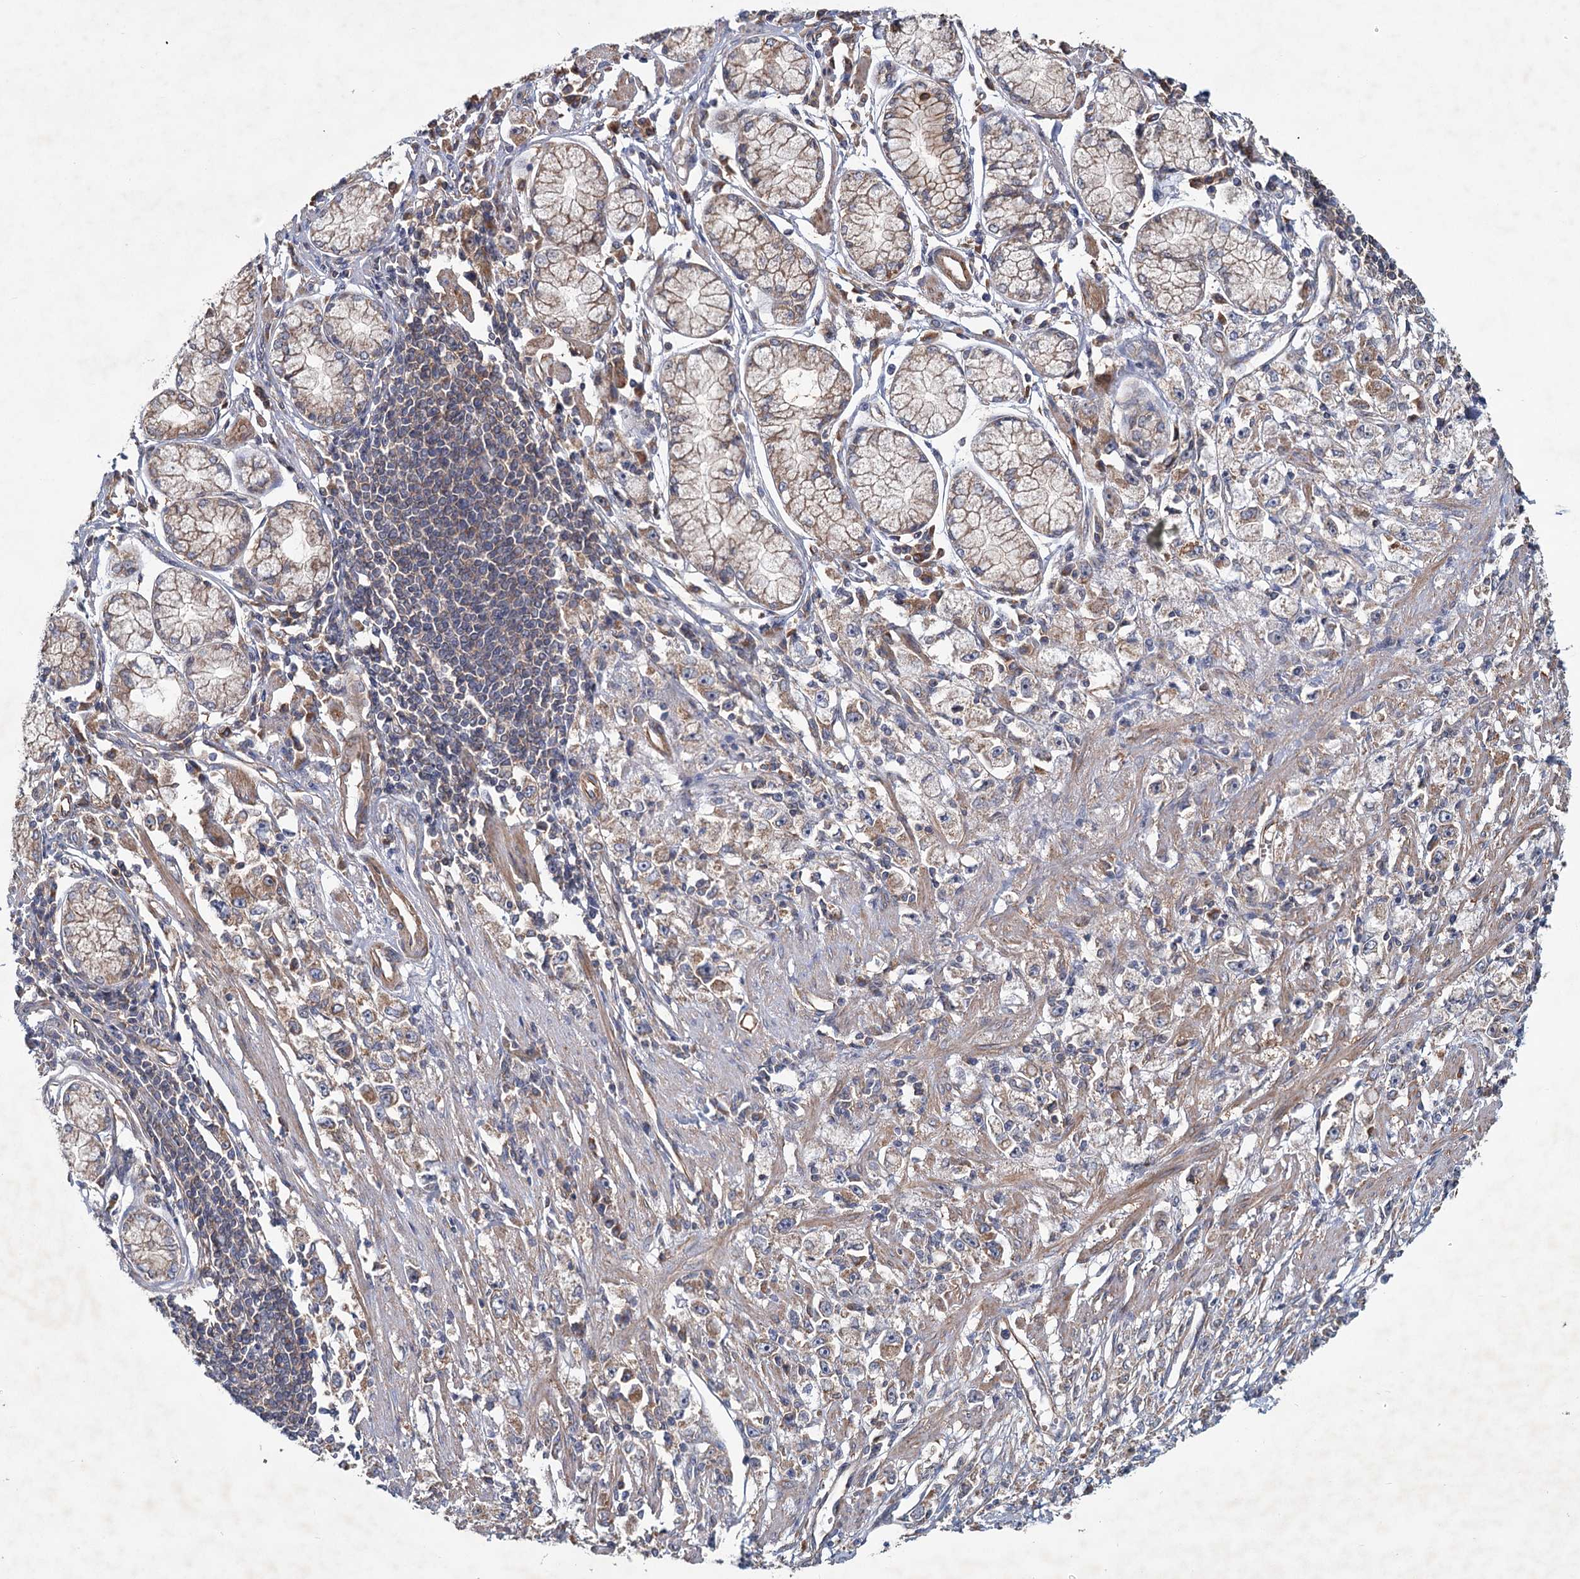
{"staining": {"intensity": "weak", "quantity": "<25%", "location": "cytoplasmic/membranous"}, "tissue": "stomach cancer", "cell_type": "Tumor cells", "image_type": "cancer", "snomed": [{"axis": "morphology", "description": "Adenocarcinoma, NOS"}, {"axis": "topography", "description": "Stomach"}], "caption": "Photomicrograph shows no protein staining in tumor cells of stomach cancer (adenocarcinoma) tissue. (IHC, brightfield microscopy, high magnification).", "gene": "MTRR", "patient": {"sex": "female", "age": 59}}